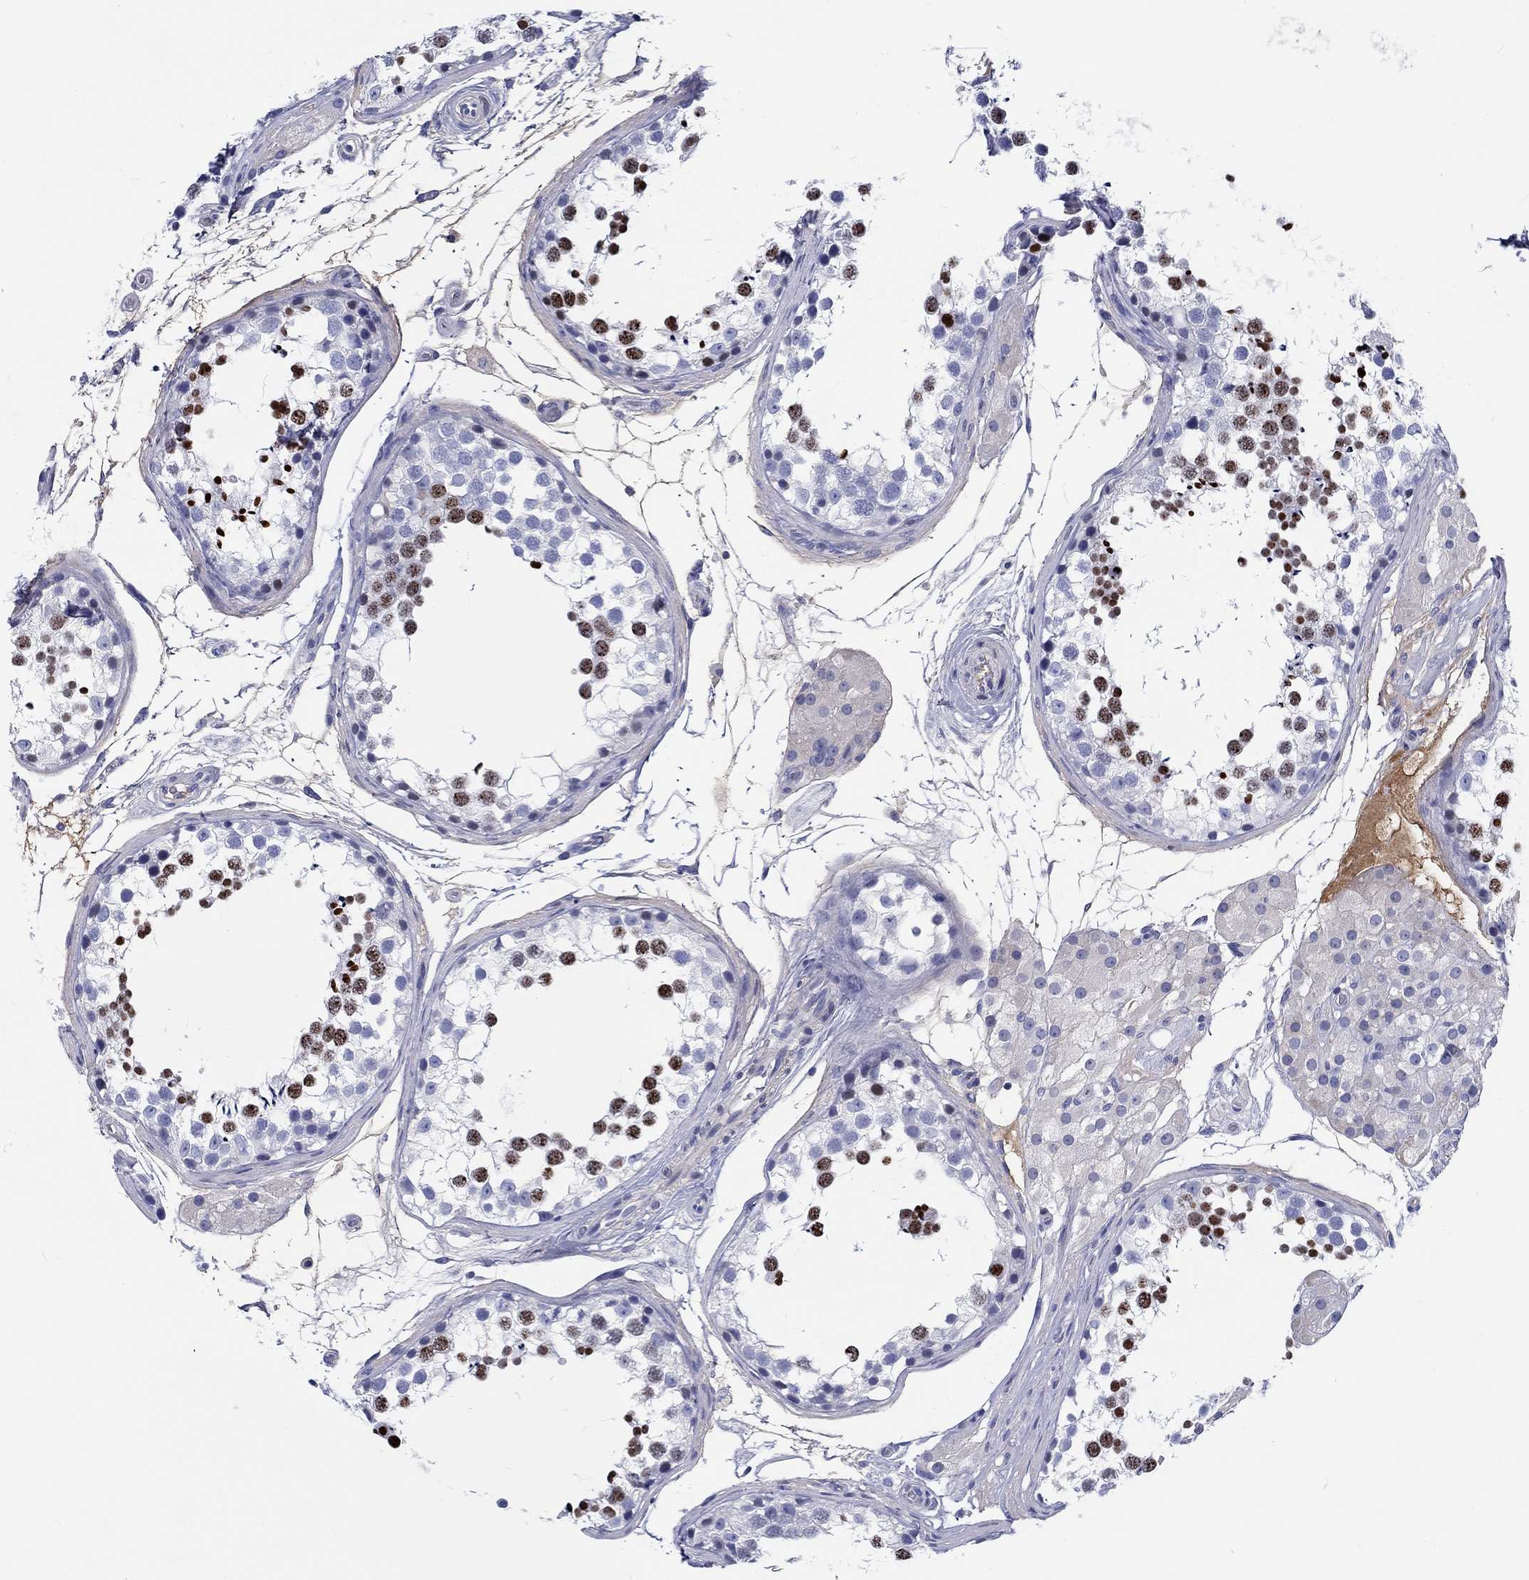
{"staining": {"intensity": "strong", "quantity": "25%-75%", "location": "nuclear"}, "tissue": "testis", "cell_type": "Cells in seminiferous ducts", "image_type": "normal", "snomed": [{"axis": "morphology", "description": "Normal tissue, NOS"}, {"axis": "morphology", "description": "Seminoma, NOS"}, {"axis": "topography", "description": "Testis"}], "caption": "An immunohistochemistry (IHC) histopathology image of benign tissue is shown. Protein staining in brown shows strong nuclear positivity in testis within cells in seminiferous ducts.", "gene": "CDY1B", "patient": {"sex": "male", "age": 65}}